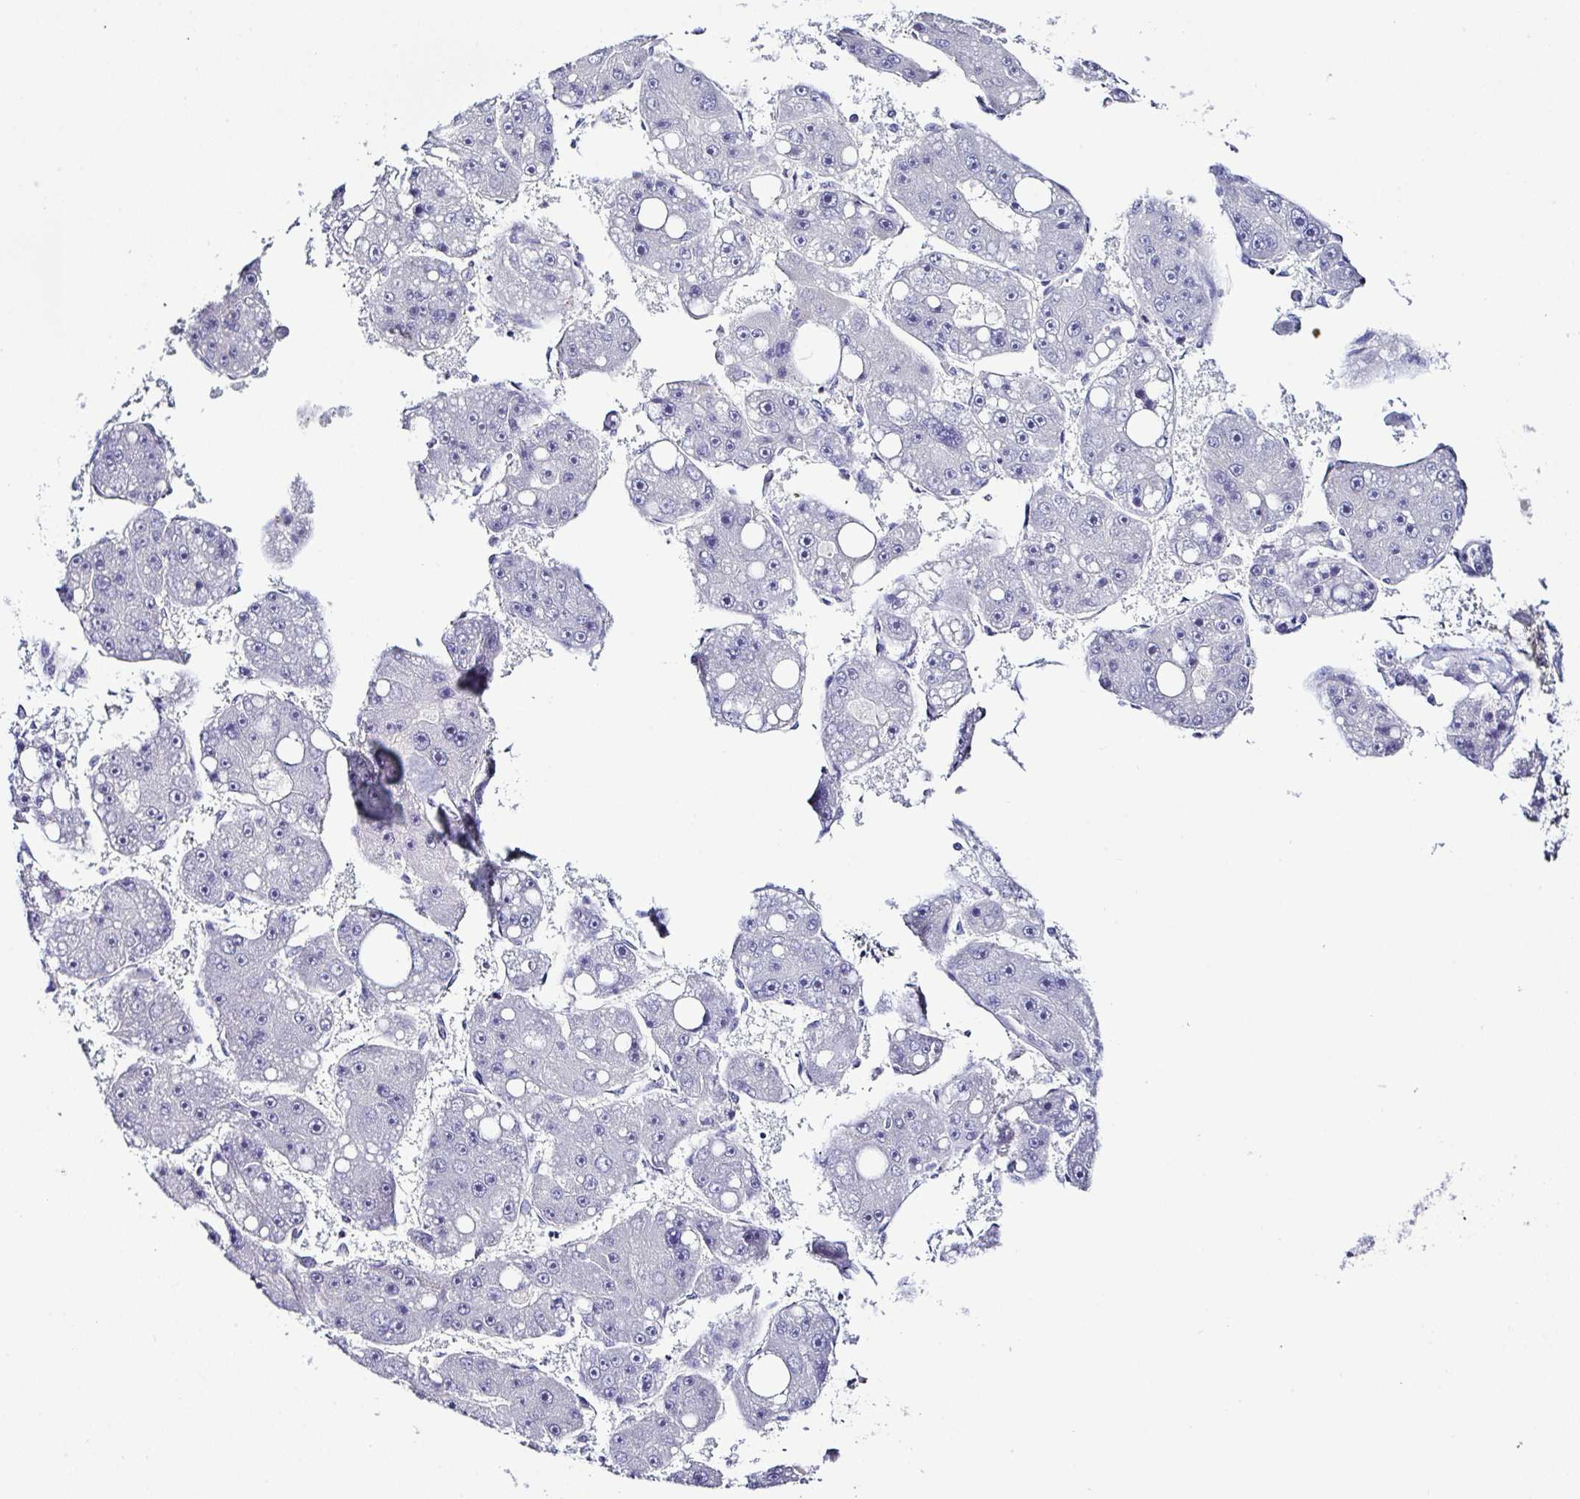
{"staining": {"intensity": "negative", "quantity": "none", "location": "none"}, "tissue": "liver cancer", "cell_type": "Tumor cells", "image_type": "cancer", "snomed": [{"axis": "morphology", "description": "Carcinoma, Hepatocellular, NOS"}, {"axis": "topography", "description": "Liver"}], "caption": "Immunohistochemistry image of neoplastic tissue: human hepatocellular carcinoma (liver) stained with DAB reveals no significant protein expression in tumor cells. (DAB (3,3'-diaminobenzidine) IHC with hematoxylin counter stain).", "gene": "MED11", "patient": {"sex": "female", "age": 61}}